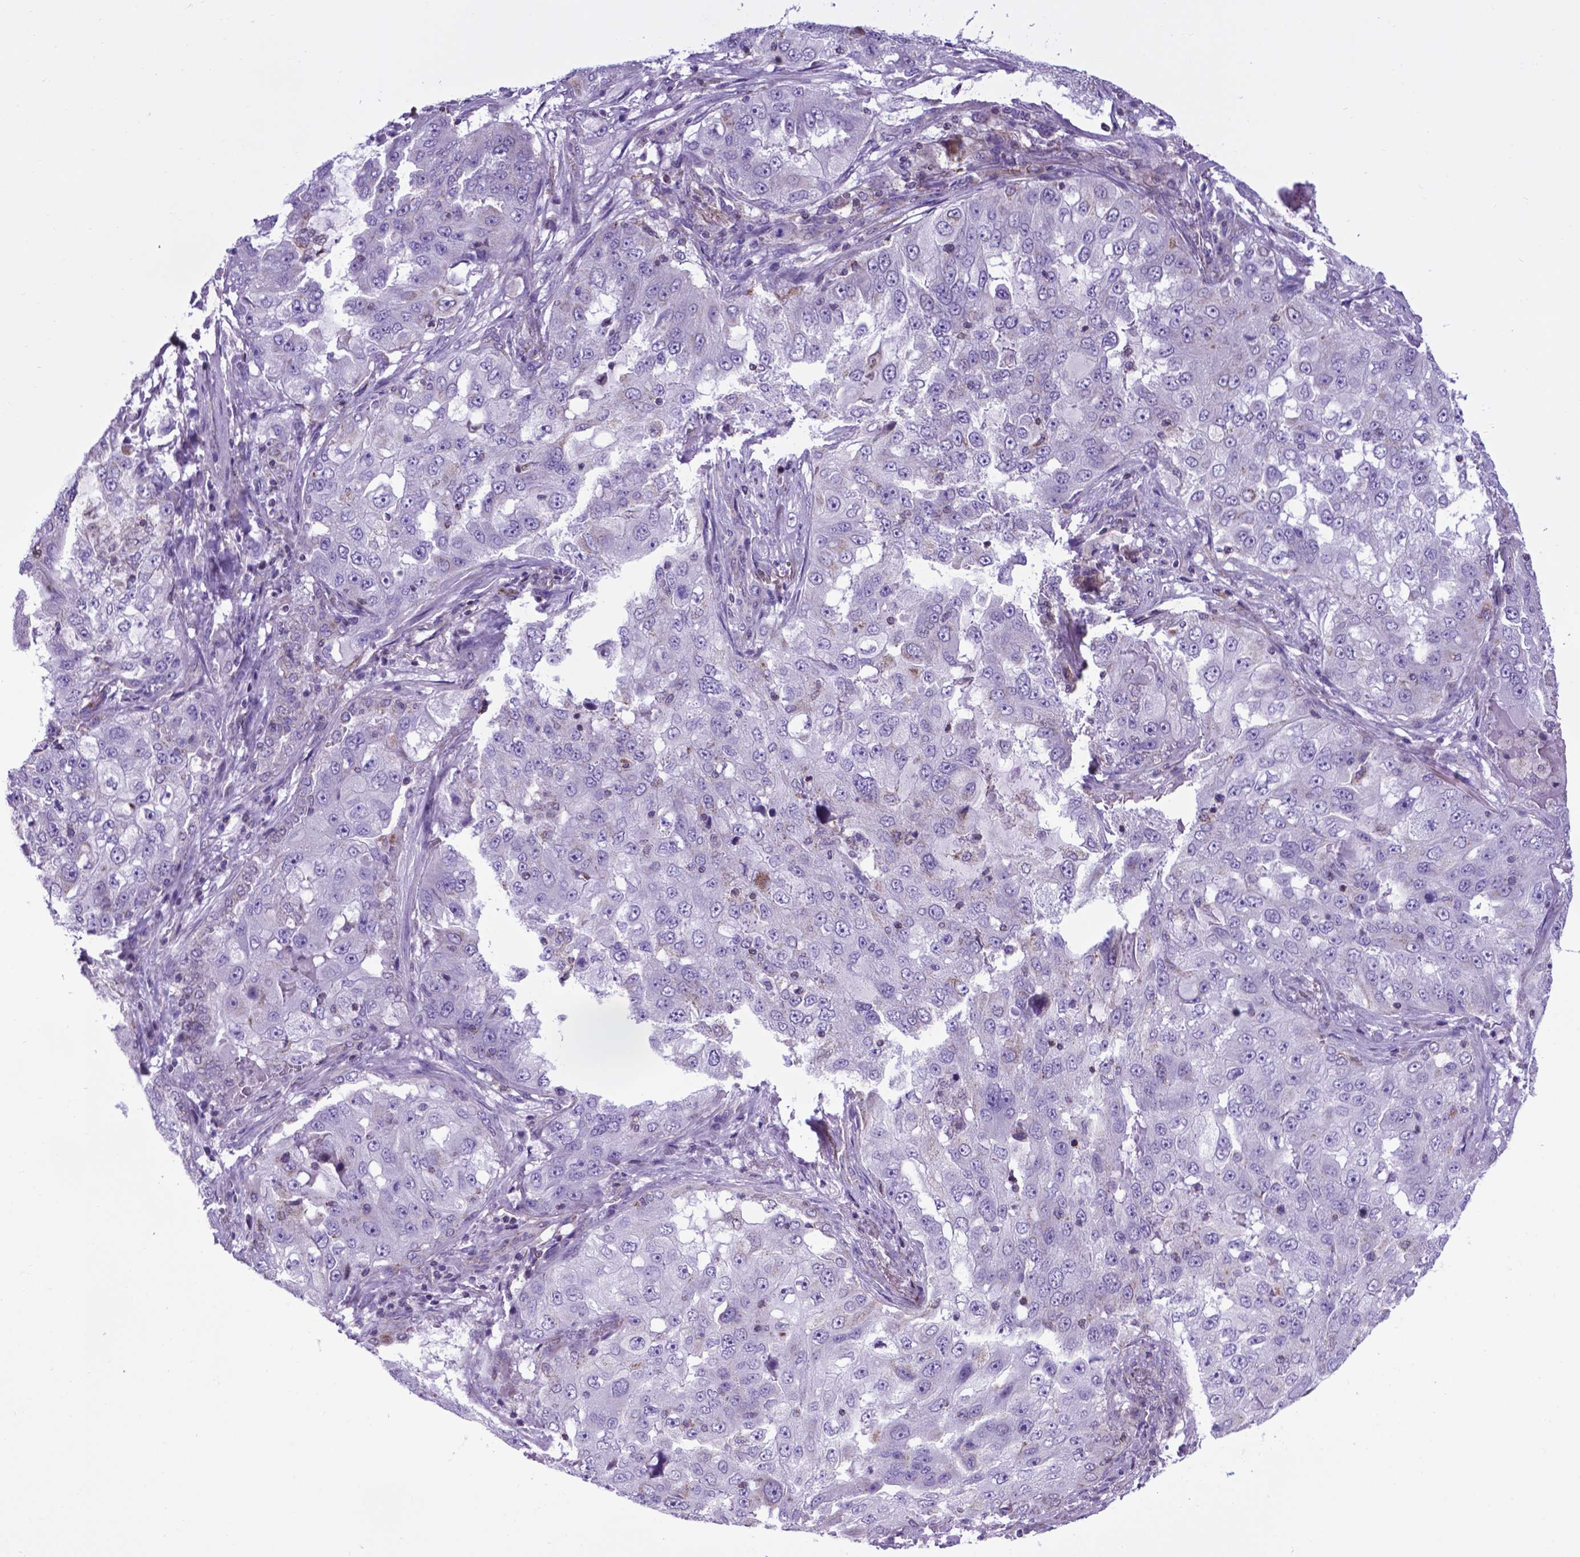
{"staining": {"intensity": "negative", "quantity": "none", "location": "none"}, "tissue": "lung cancer", "cell_type": "Tumor cells", "image_type": "cancer", "snomed": [{"axis": "morphology", "description": "Adenocarcinoma, NOS"}, {"axis": "topography", "description": "Lung"}], "caption": "This is a histopathology image of immunohistochemistry staining of lung cancer, which shows no expression in tumor cells. (DAB immunohistochemistry, high magnification).", "gene": "POU3F3", "patient": {"sex": "female", "age": 61}}